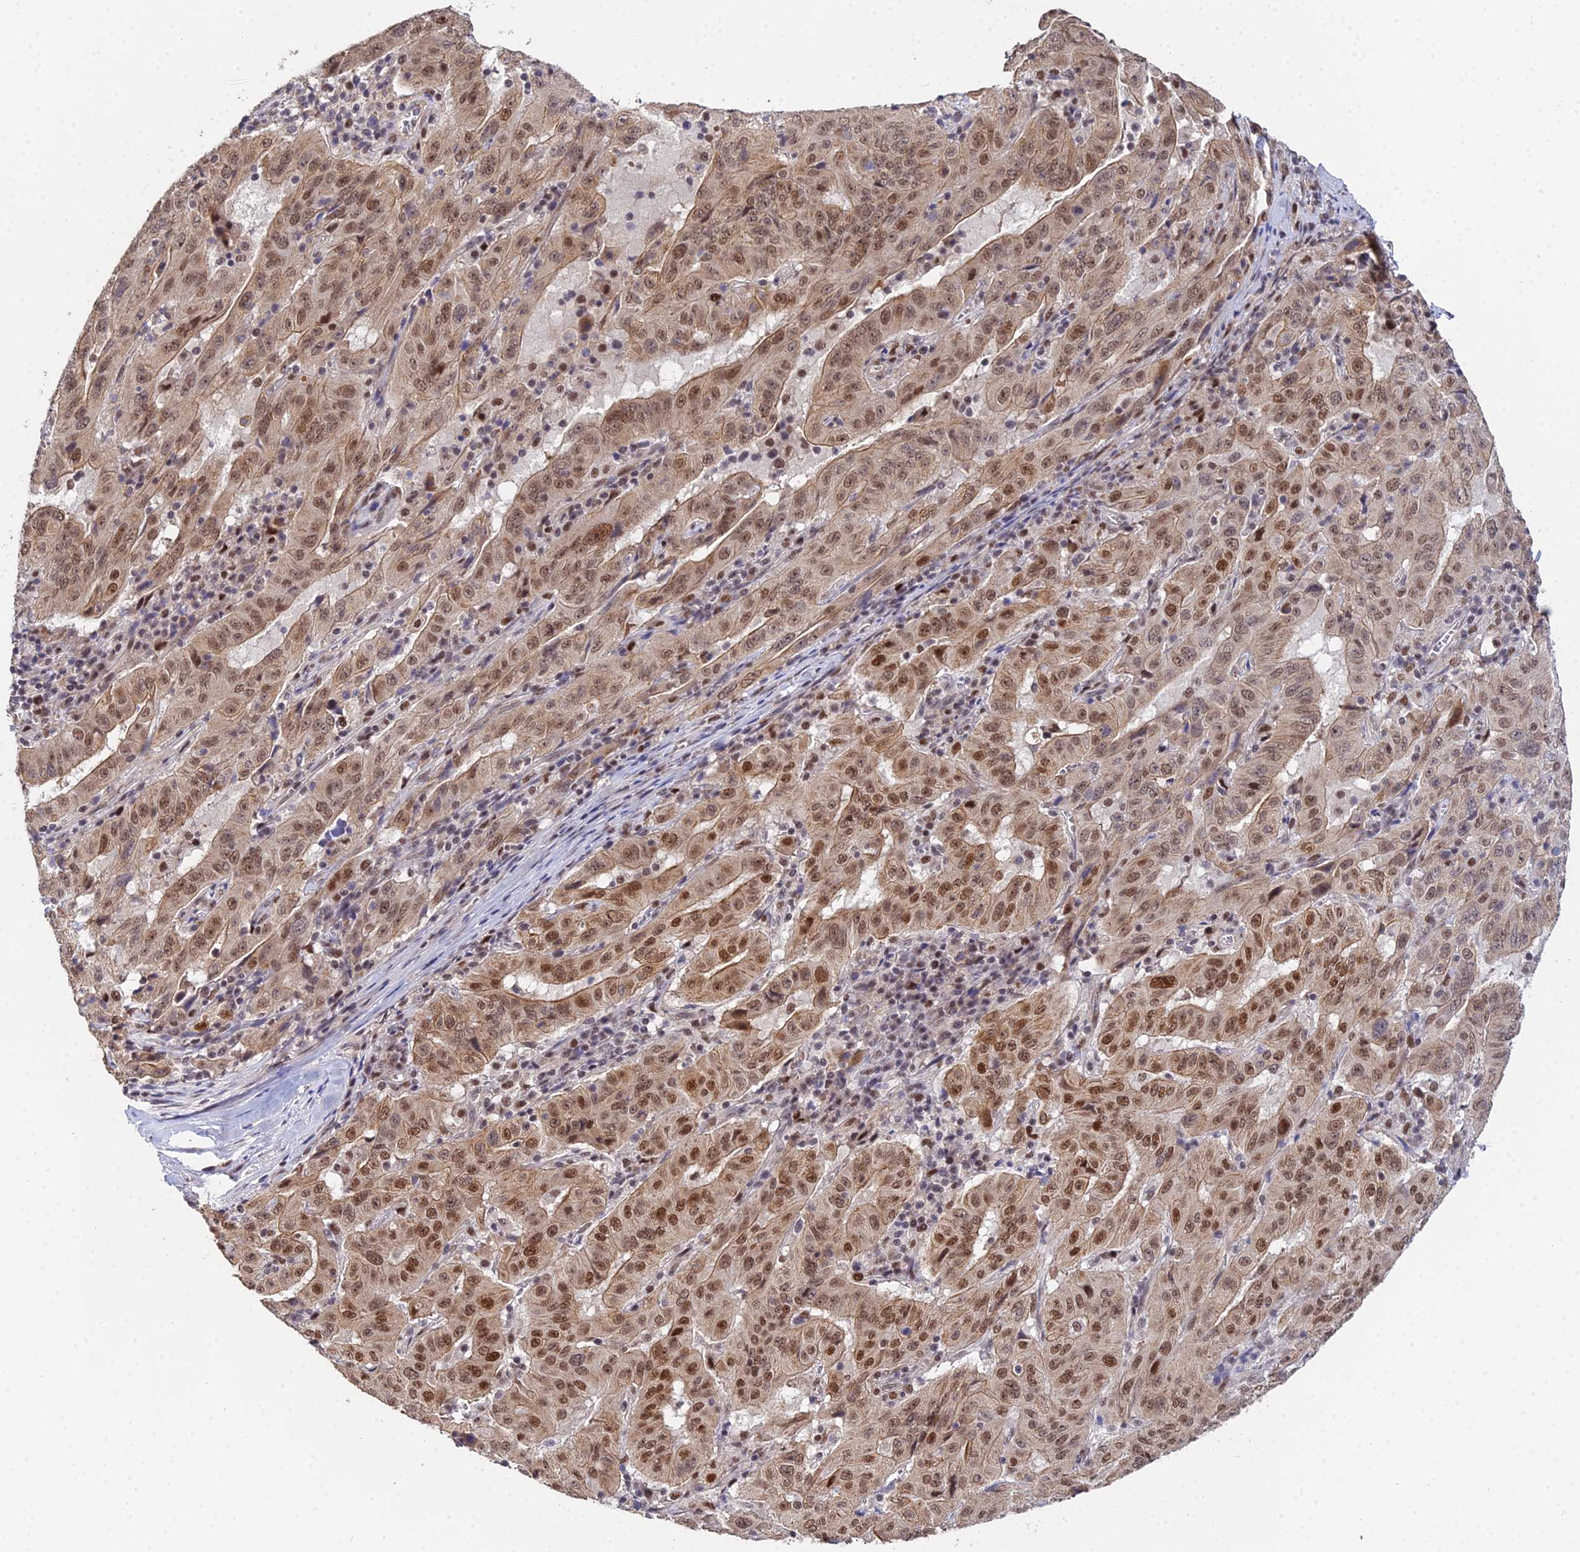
{"staining": {"intensity": "moderate", "quantity": ">75%", "location": "cytoplasmic/membranous,nuclear"}, "tissue": "pancreatic cancer", "cell_type": "Tumor cells", "image_type": "cancer", "snomed": [{"axis": "morphology", "description": "Adenocarcinoma, NOS"}, {"axis": "topography", "description": "Pancreas"}], "caption": "Immunohistochemical staining of human adenocarcinoma (pancreatic) exhibits medium levels of moderate cytoplasmic/membranous and nuclear protein expression in about >75% of tumor cells.", "gene": "ERCC5", "patient": {"sex": "male", "age": 63}}